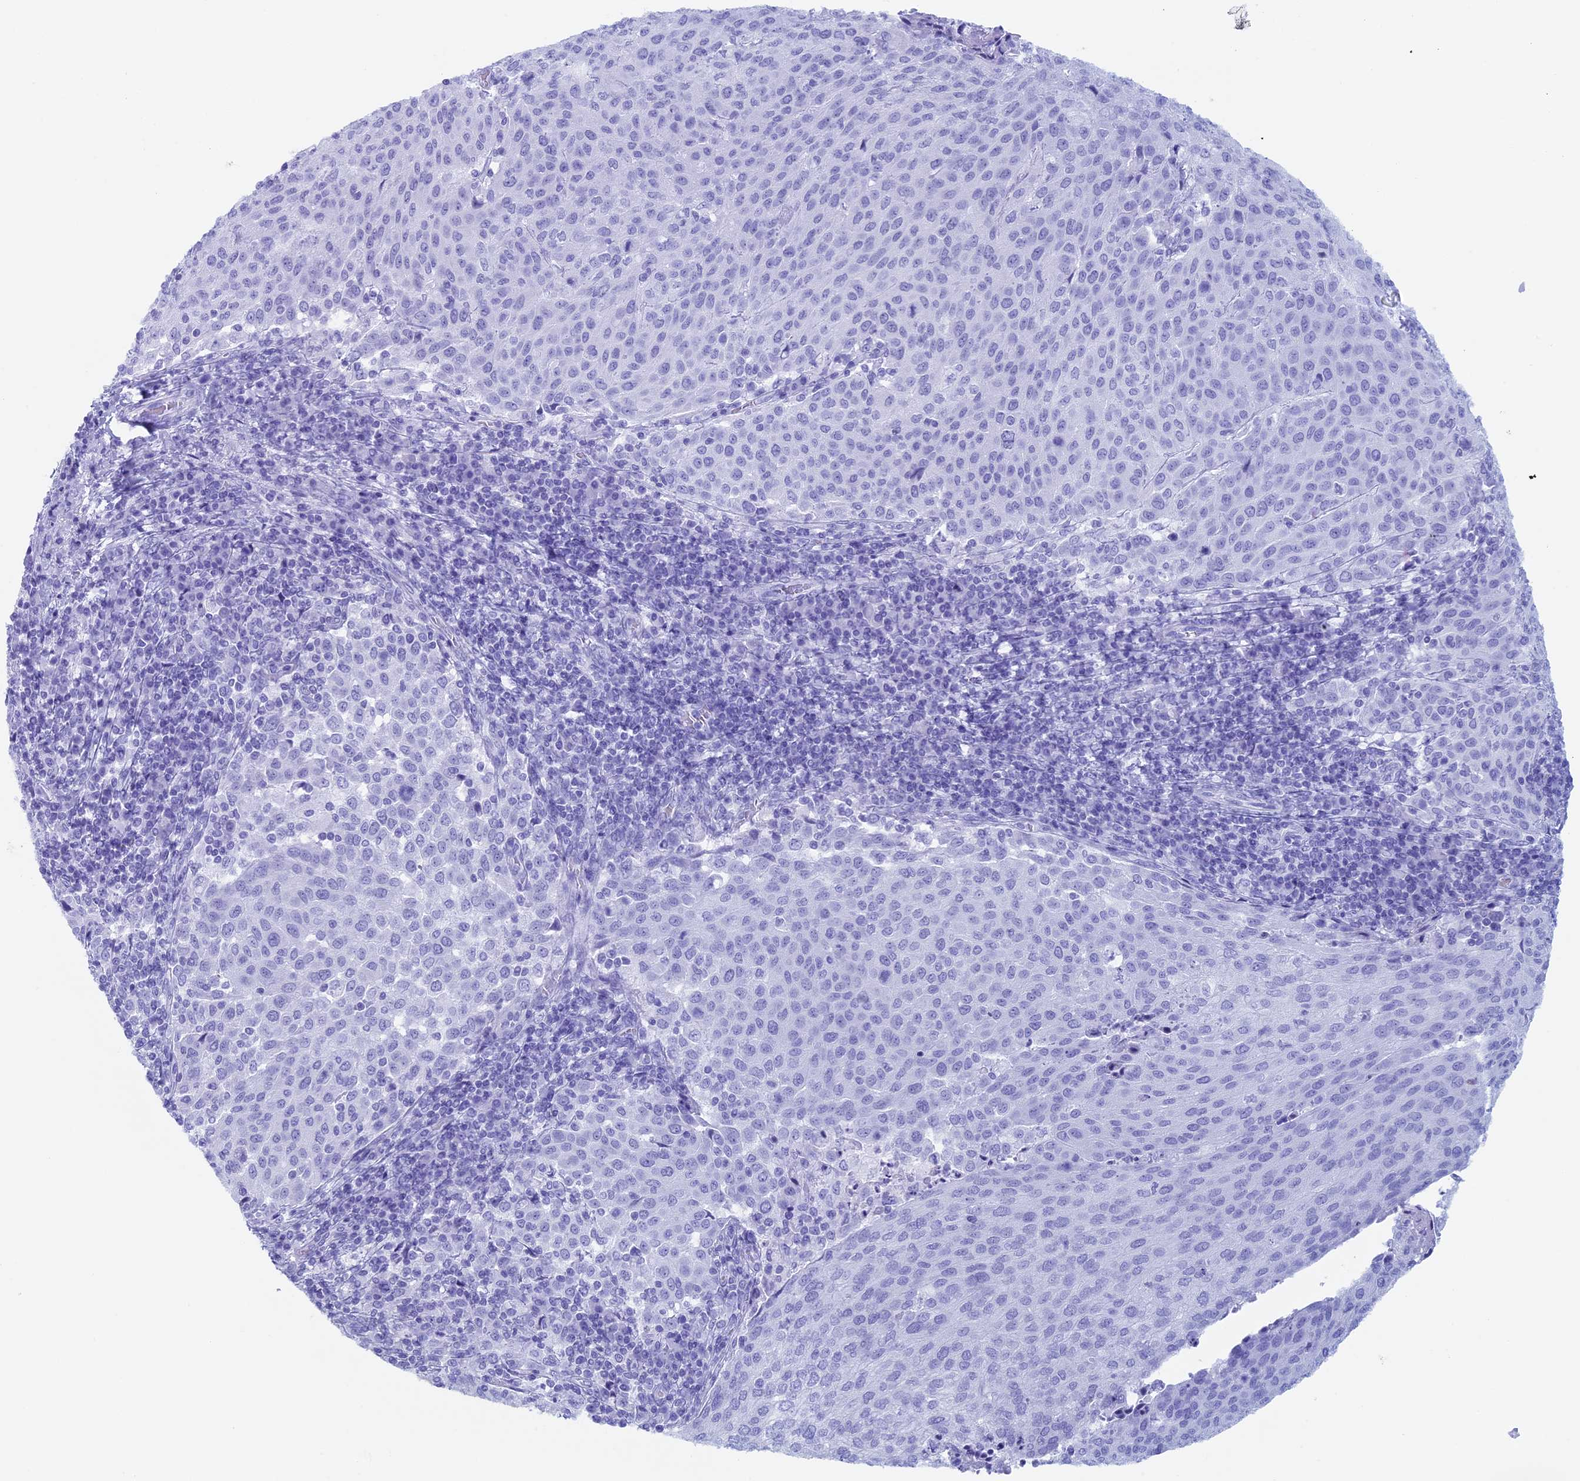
{"staining": {"intensity": "negative", "quantity": "none", "location": "none"}, "tissue": "cervical cancer", "cell_type": "Tumor cells", "image_type": "cancer", "snomed": [{"axis": "morphology", "description": "Squamous cell carcinoma, NOS"}, {"axis": "topography", "description": "Cervix"}], "caption": "Tumor cells are negative for brown protein staining in cervical cancer (squamous cell carcinoma).", "gene": "RCCD1", "patient": {"sex": "female", "age": 46}}